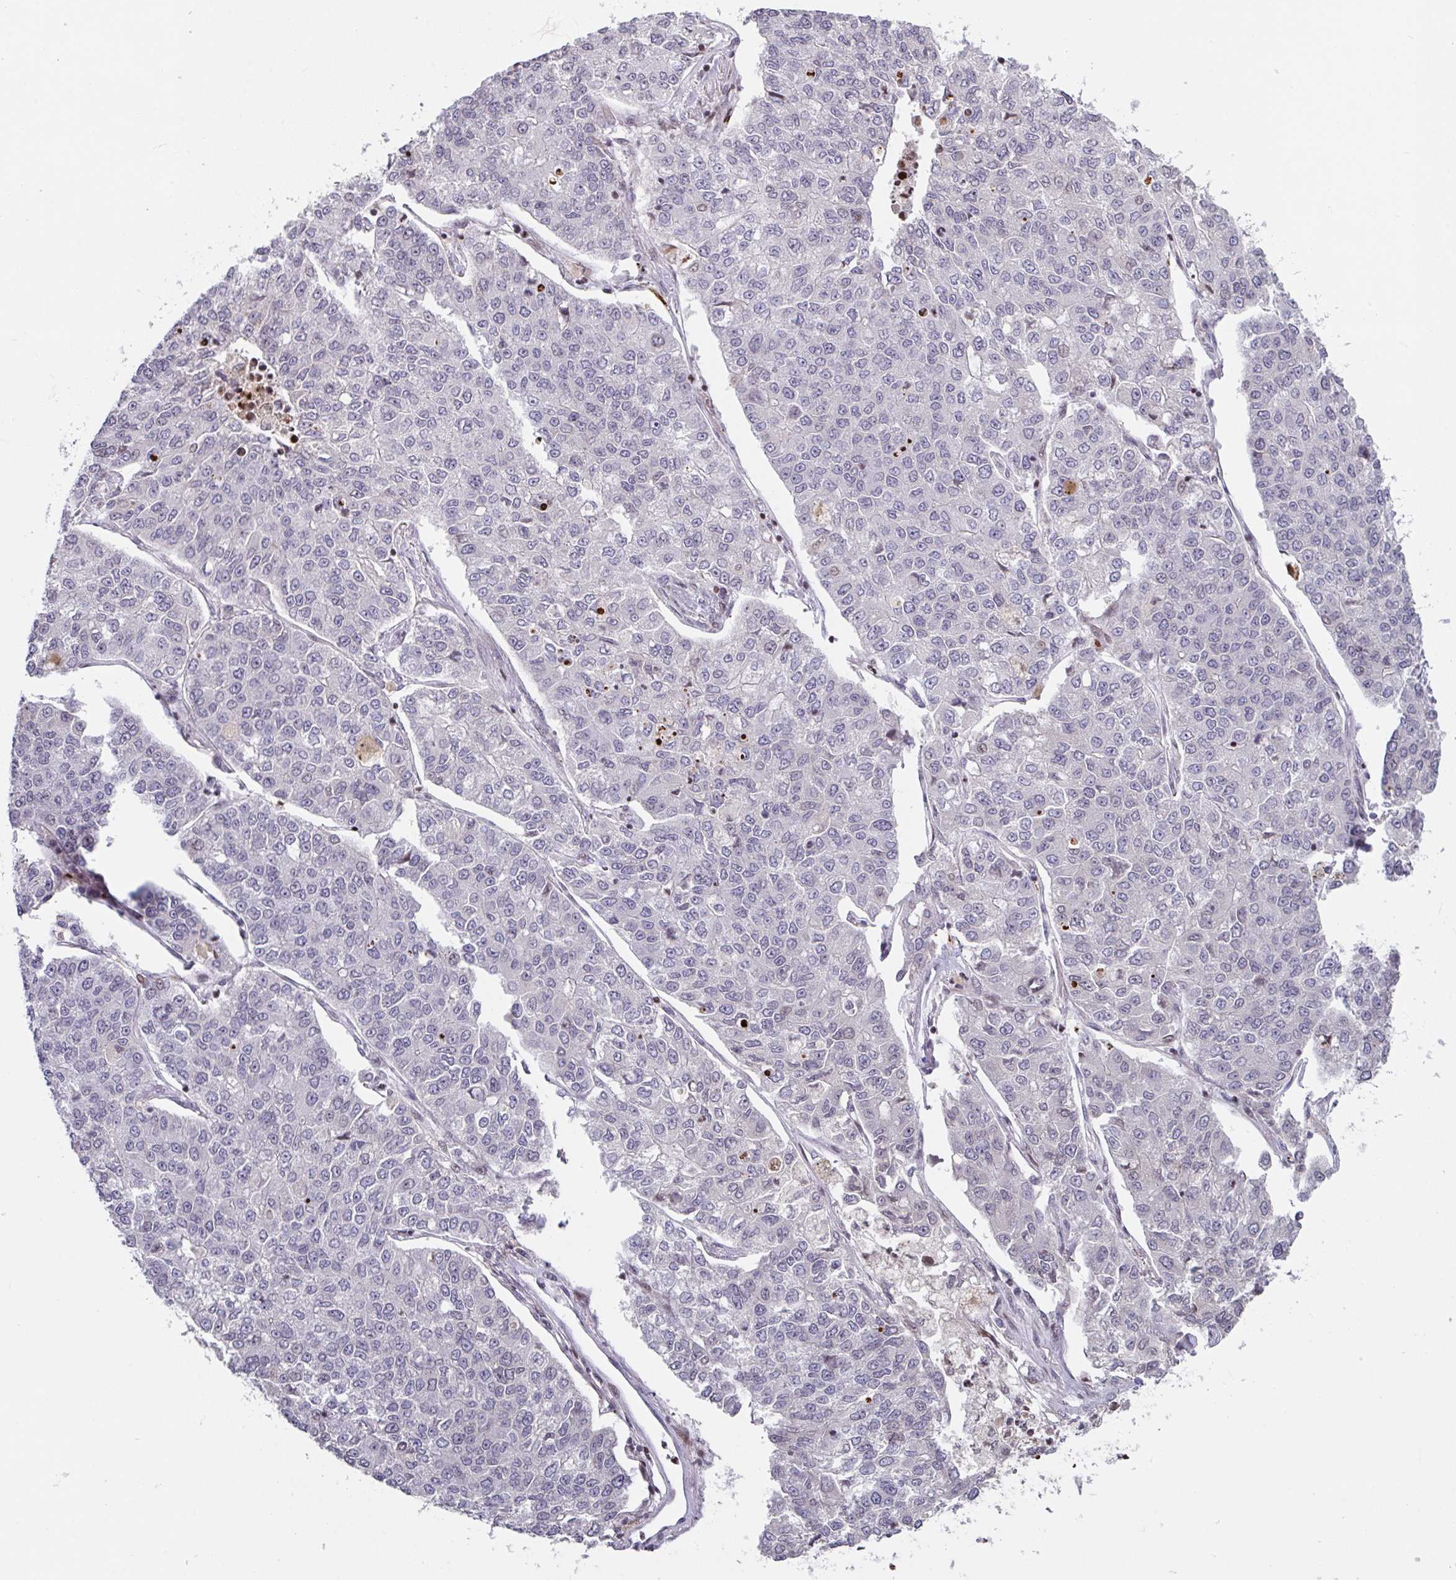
{"staining": {"intensity": "negative", "quantity": "none", "location": "none"}, "tissue": "lung cancer", "cell_type": "Tumor cells", "image_type": "cancer", "snomed": [{"axis": "morphology", "description": "Adenocarcinoma, NOS"}, {"axis": "topography", "description": "Lung"}], "caption": "This is an immunohistochemistry image of human lung cancer. There is no staining in tumor cells.", "gene": "PCDHB8", "patient": {"sex": "male", "age": 49}}